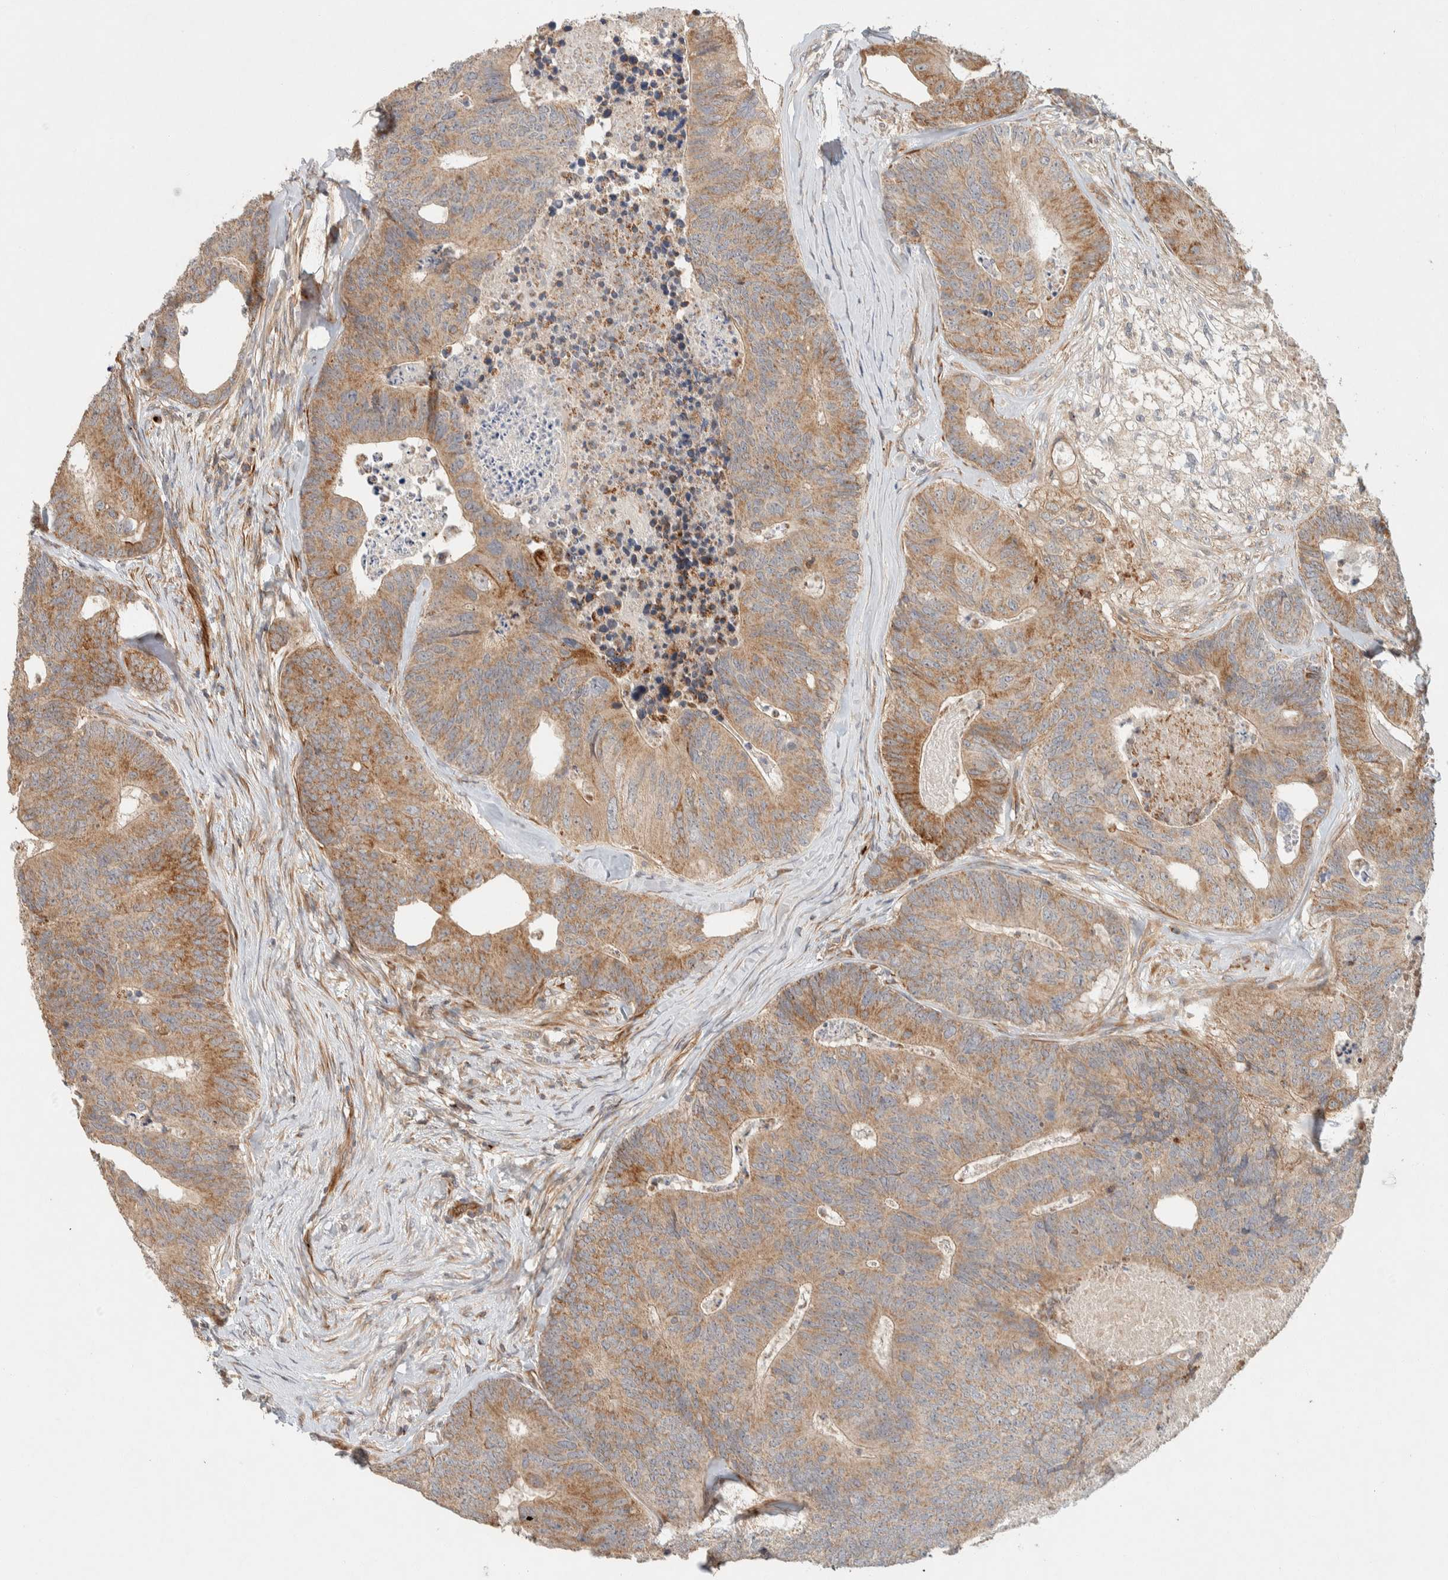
{"staining": {"intensity": "moderate", "quantity": ">75%", "location": "cytoplasmic/membranous"}, "tissue": "colorectal cancer", "cell_type": "Tumor cells", "image_type": "cancer", "snomed": [{"axis": "morphology", "description": "Adenocarcinoma, NOS"}, {"axis": "topography", "description": "Colon"}], "caption": "Immunohistochemistry of human adenocarcinoma (colorectal) exhibits medium levels of moderate cytoplasmic/membranous positivity in approximately >75% of tumor cells.", "gene": "KIF9", "patient": {"sex": "female", "age": 67}}